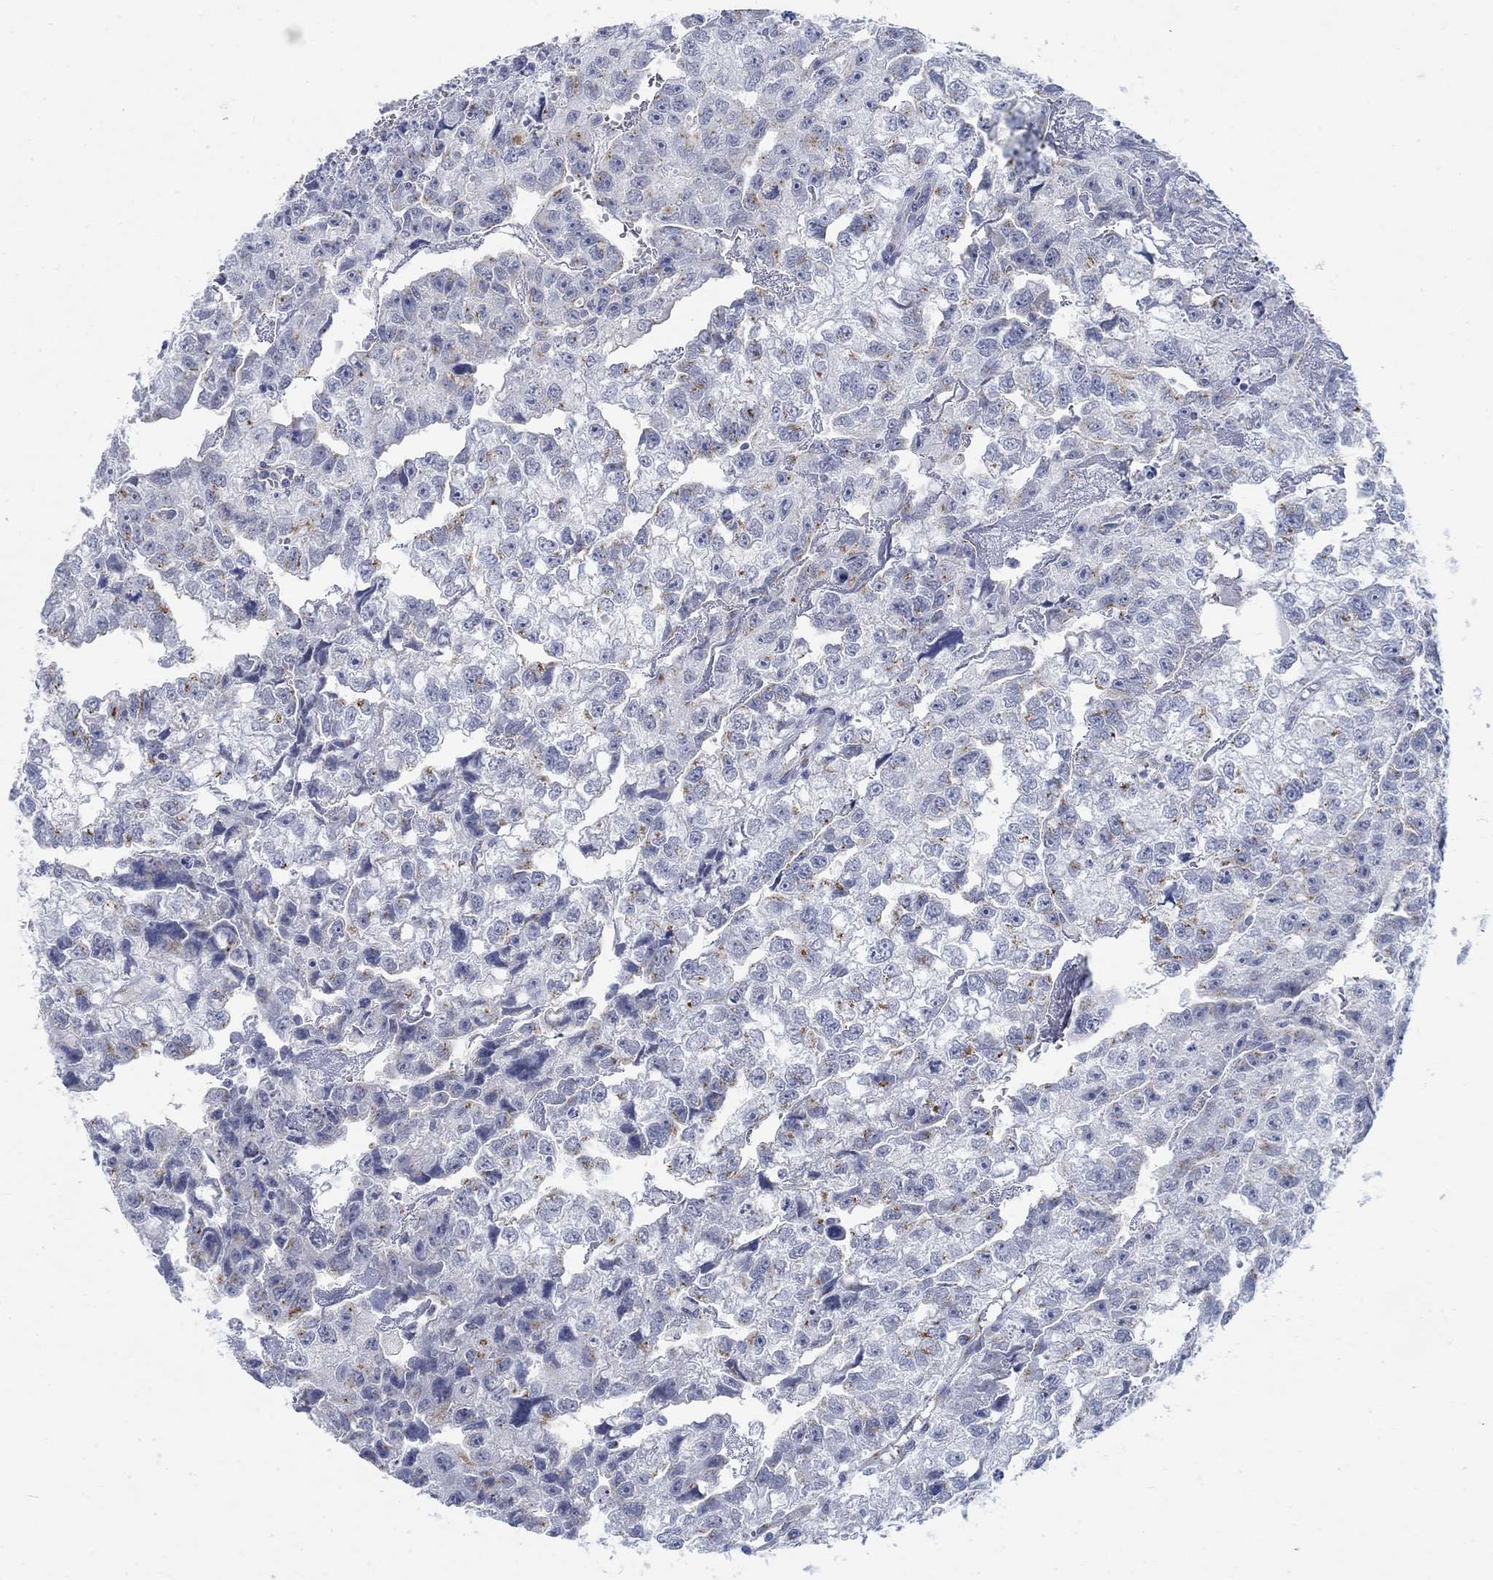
{"staining": {"intensity": "moderate", "quantity": "<25%", "location": "cytoplasmic/membranous"}, "tissue": "testis cancer", "cell_type": "Tumor cells", "image_type": "cancer", "snomed": [{"axis": "morphology", "description": "Carcinoma, Embryonal, NOS"}, {"axis": "morphology", "description": "Teratoma, malignant, NOS"}, {"axis": "topography", "description": "Testis"}], "caption": "Moderate cytoplasmic/membranous protein expression is present in about <25% of tumor cells in testis malignant teratoma.", "gene": "TEKT4", "patient": {"sex": "male", "age": 44}}